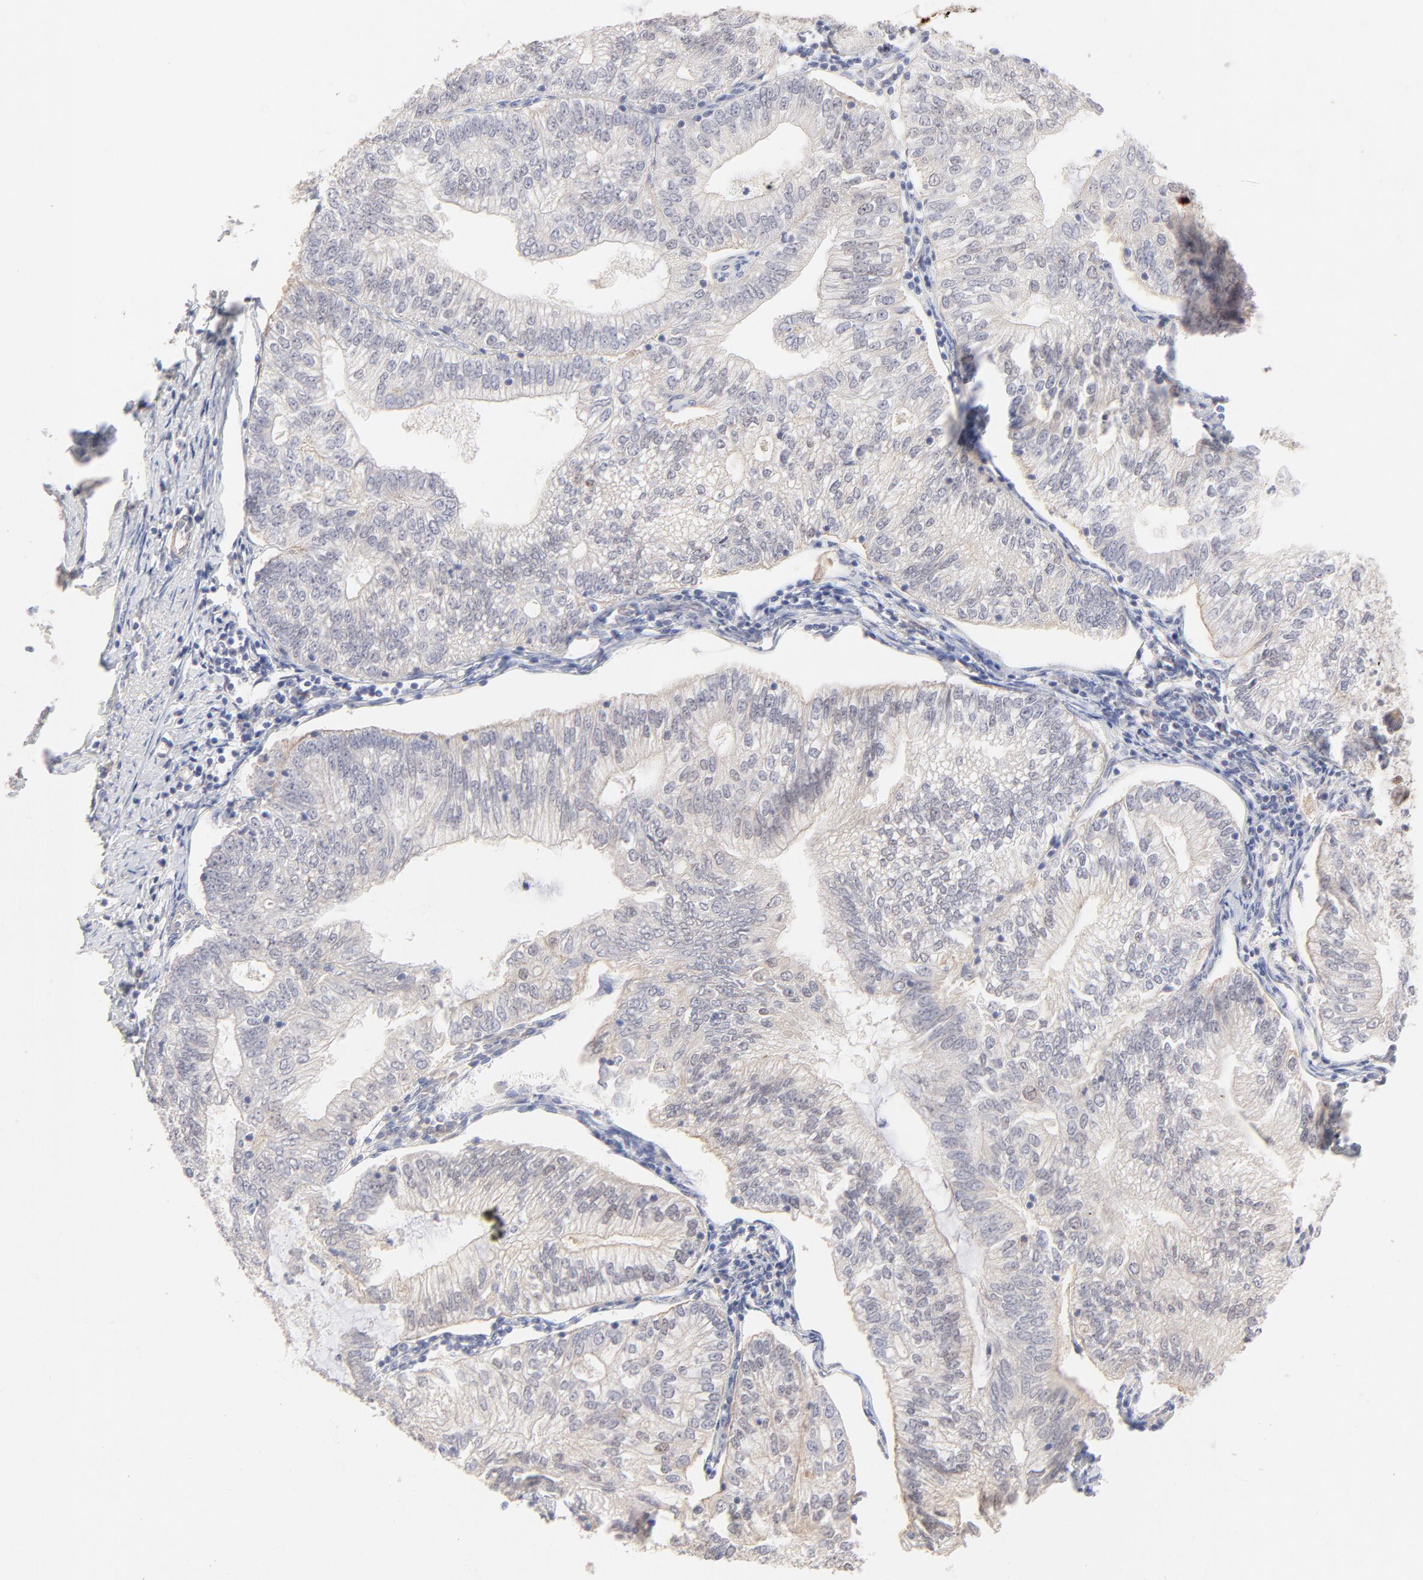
{"staining": {"intensity": "negative", "quantity": "none", "location": "none"}, "tissue": "endometrial cancer", "cell_type": "Tumor cells", "image_type": "cancer", "snomed": [{"axis": "morphology", "description": "Adenocarcinoma, NOS"}, {"axis": "topography", "description": "Endometrium"}], "caption": "Human adenocarcinoma (endometrial) stained for a protein using IHC shows no staining in tumor cells.", "gene": "ELF3", "patient": {"sex": "female", "age": 69}}